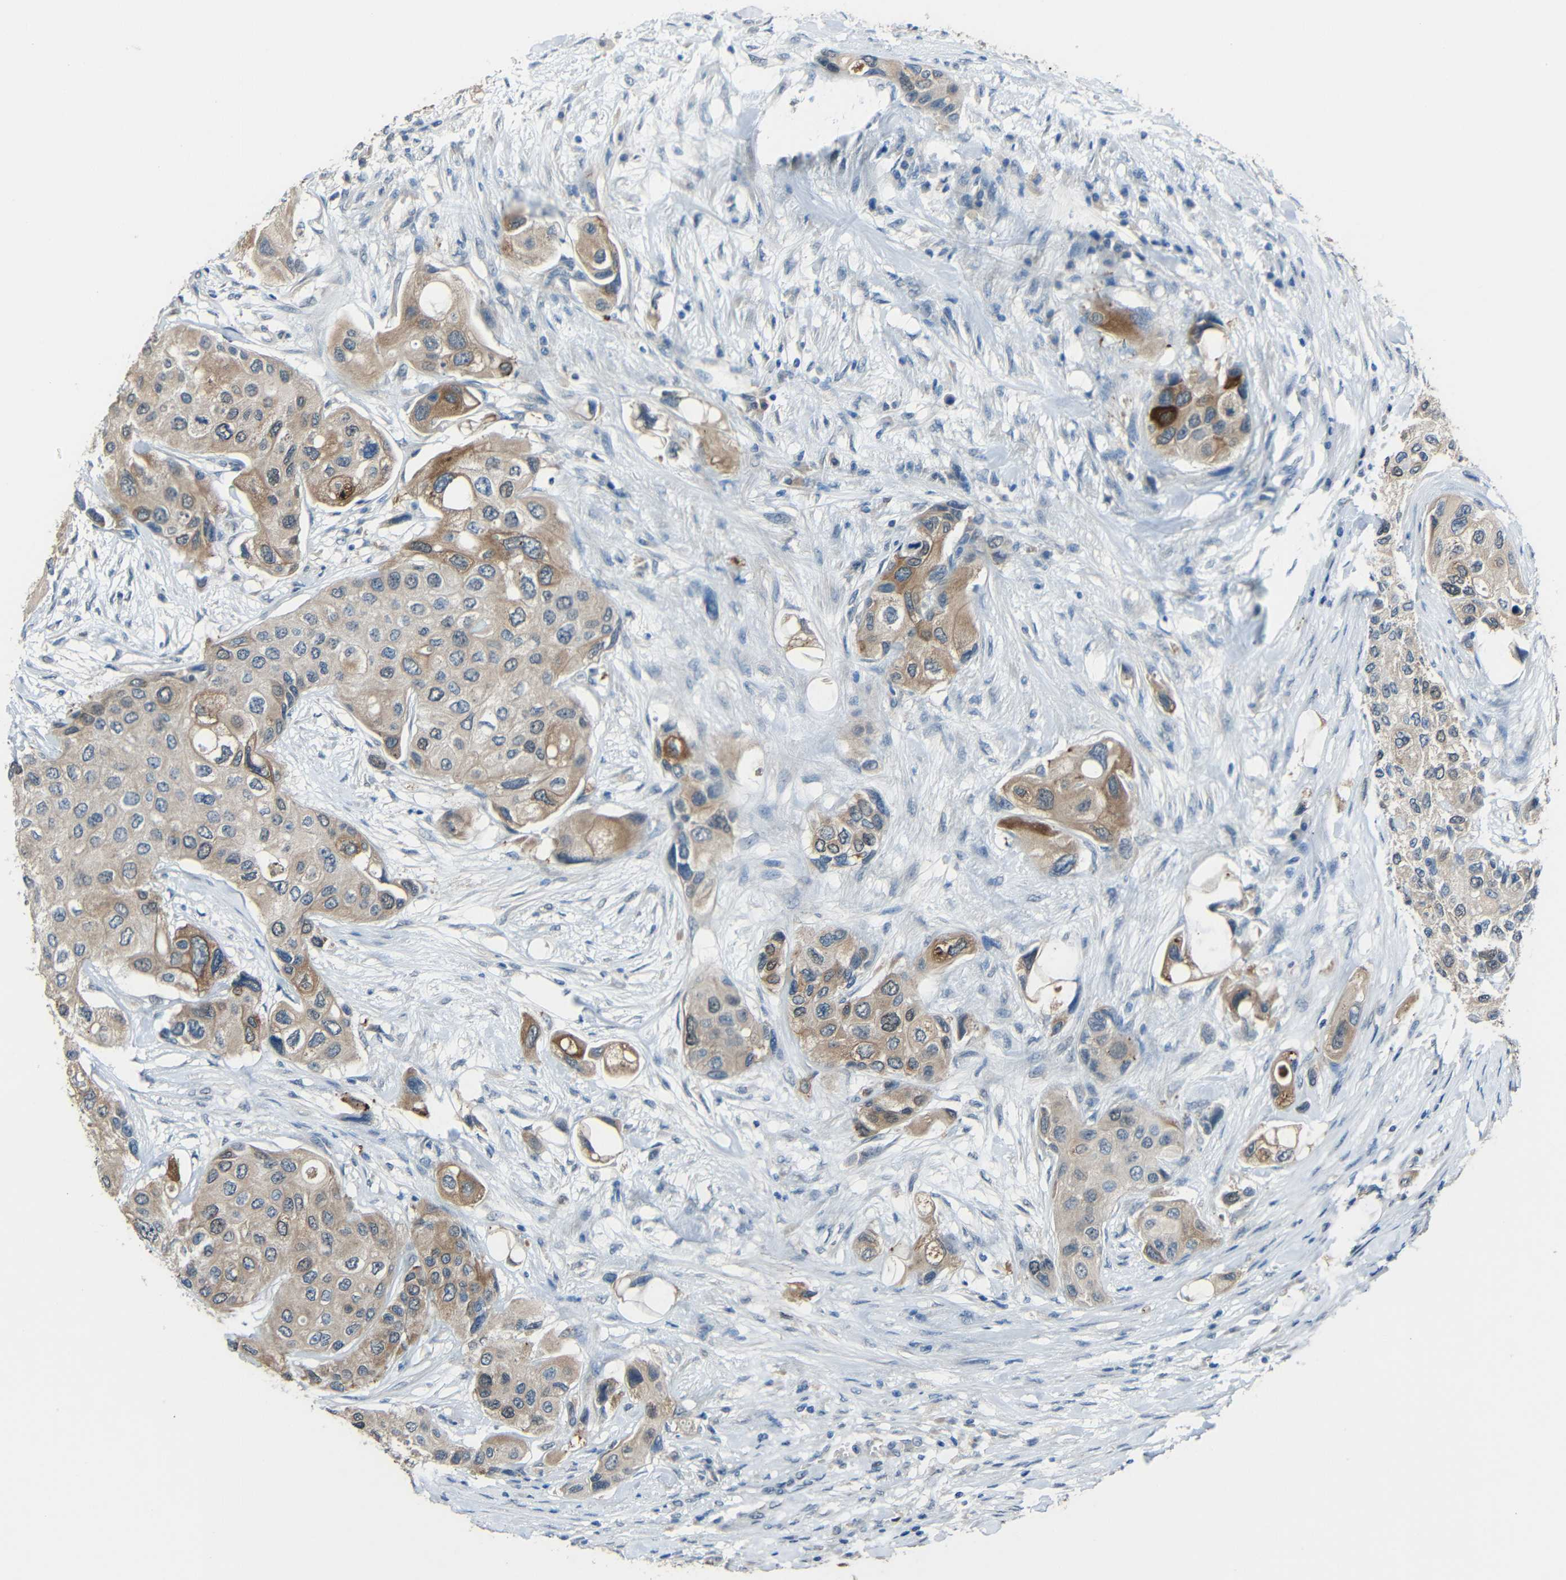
{"staining": {"intensity": "moderate", "quantity": "25%-75%", "location": "cytoplasmic/membranous"}, "tissue": "urothelial cancer", "cell_type": "Tumor cells", "image_type": "cancer", "snomed": [{"axis": "morphology", "description": "Urothelial carcinoma, High grade"}, {"axis": "topography", "description": "Urinary bladder"}], "caption": "Urothelial carcinoma (high-grade) stained with DAB (3,3'-diaminobenzidine) IHC demonstrates medium levels of moderate cytoplasmic/membranous positivity in approximately 25%-75% of tumor cells.", "gene": "STBD1", "patient": {"sex": "female", "age": 56}}